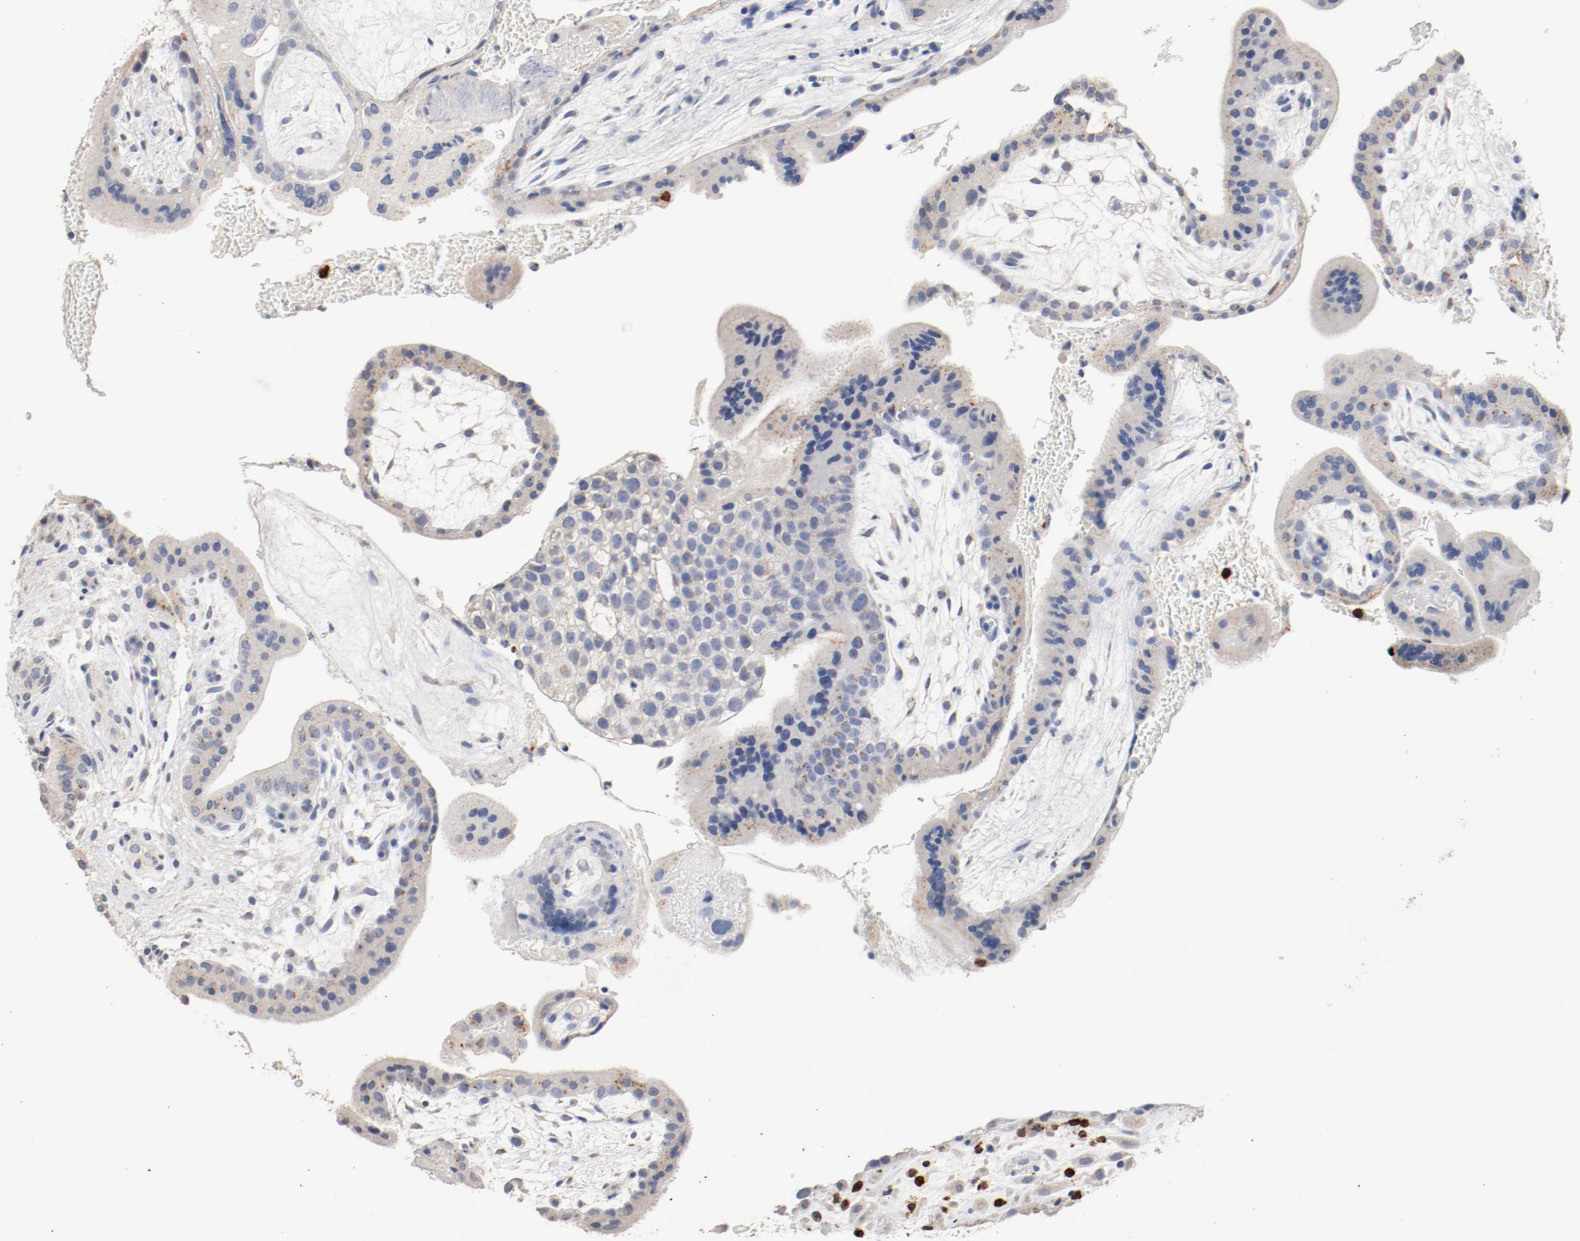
{"staining": {"intensity": "negative", "quantity": "none", "location": "none"}, "tissue": "placenta", "cell_type": "Decidual cells", "image_type": "normal", "snomed": [{"axis": "morphology", "description": "Normal tissue, NOS"}, {"axis": "topography", "description": "Placenta"}], "caption": "Immunohistochemistry of unremarkable human placenta demonstrates no positivity in decidual cells.", "gene": "CD247", "patient": {"sex": "female", "age": 35}}